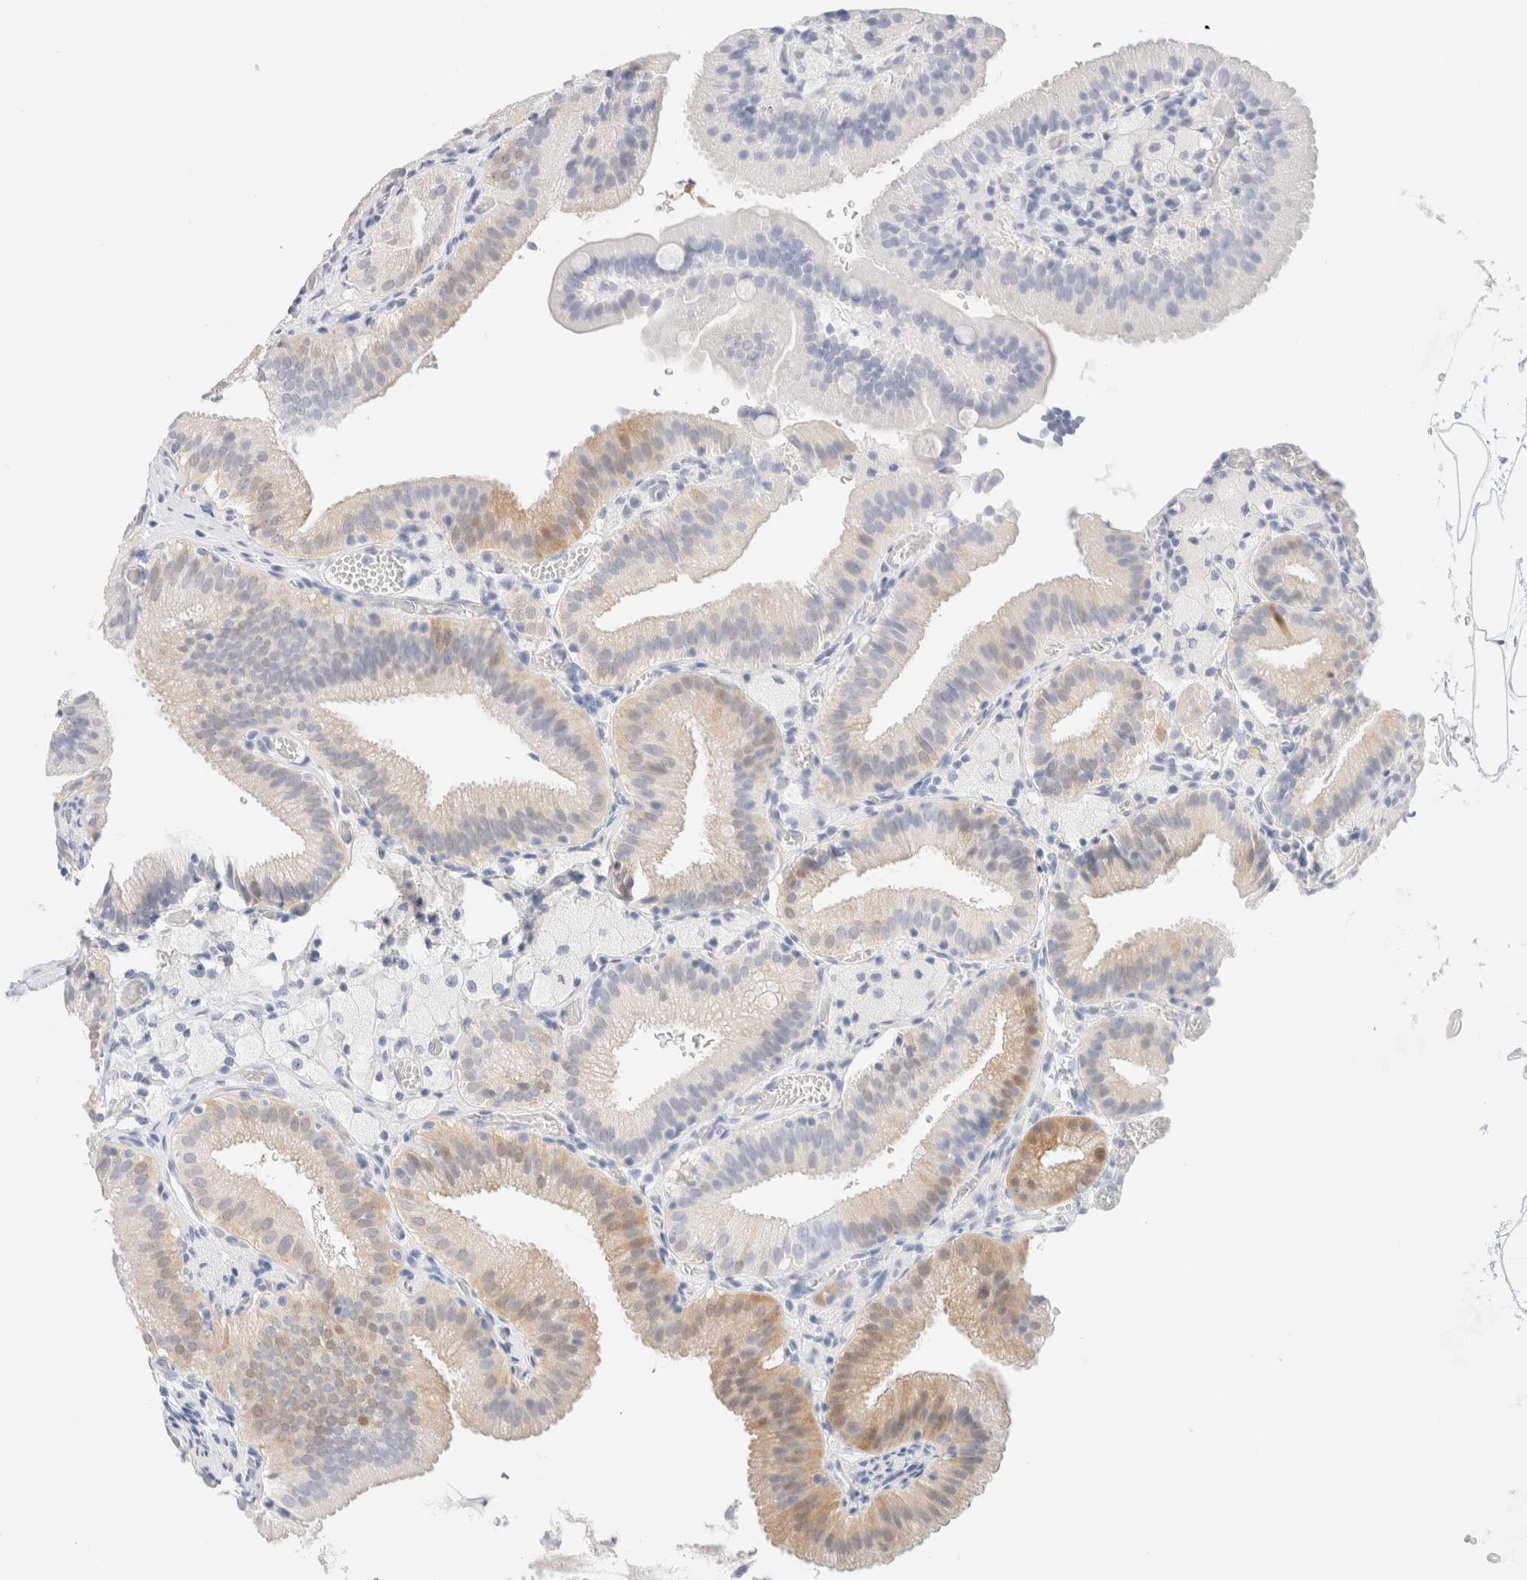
{"staining": {"intensity": "moderate", "quantity": "<25%", "location": "cytoplasmic/membranous"}, "tissue": "gallbladder", "cell_type": "Glandular cells", "image_type": "normal", "snomed": [{"axis": "morphology", "description": "Normal tissue, NOS"}, {"axis": "topography", "description": "Gallbladder"}], "caption": "DAB (3,3'-diaminobenzidine) immunohistochemical staining of unremarkable gallbladder exhibits moderate cytoplasmic/membranous protein positivity in approximately <25% of glandular cells. The staining is performed using DAB brown chromogen to label protein expression. The nuclei are counter-stained blue using hematoxylin.", "gene": "DPYS", "patient": {"sex": "male", "age": 54}}